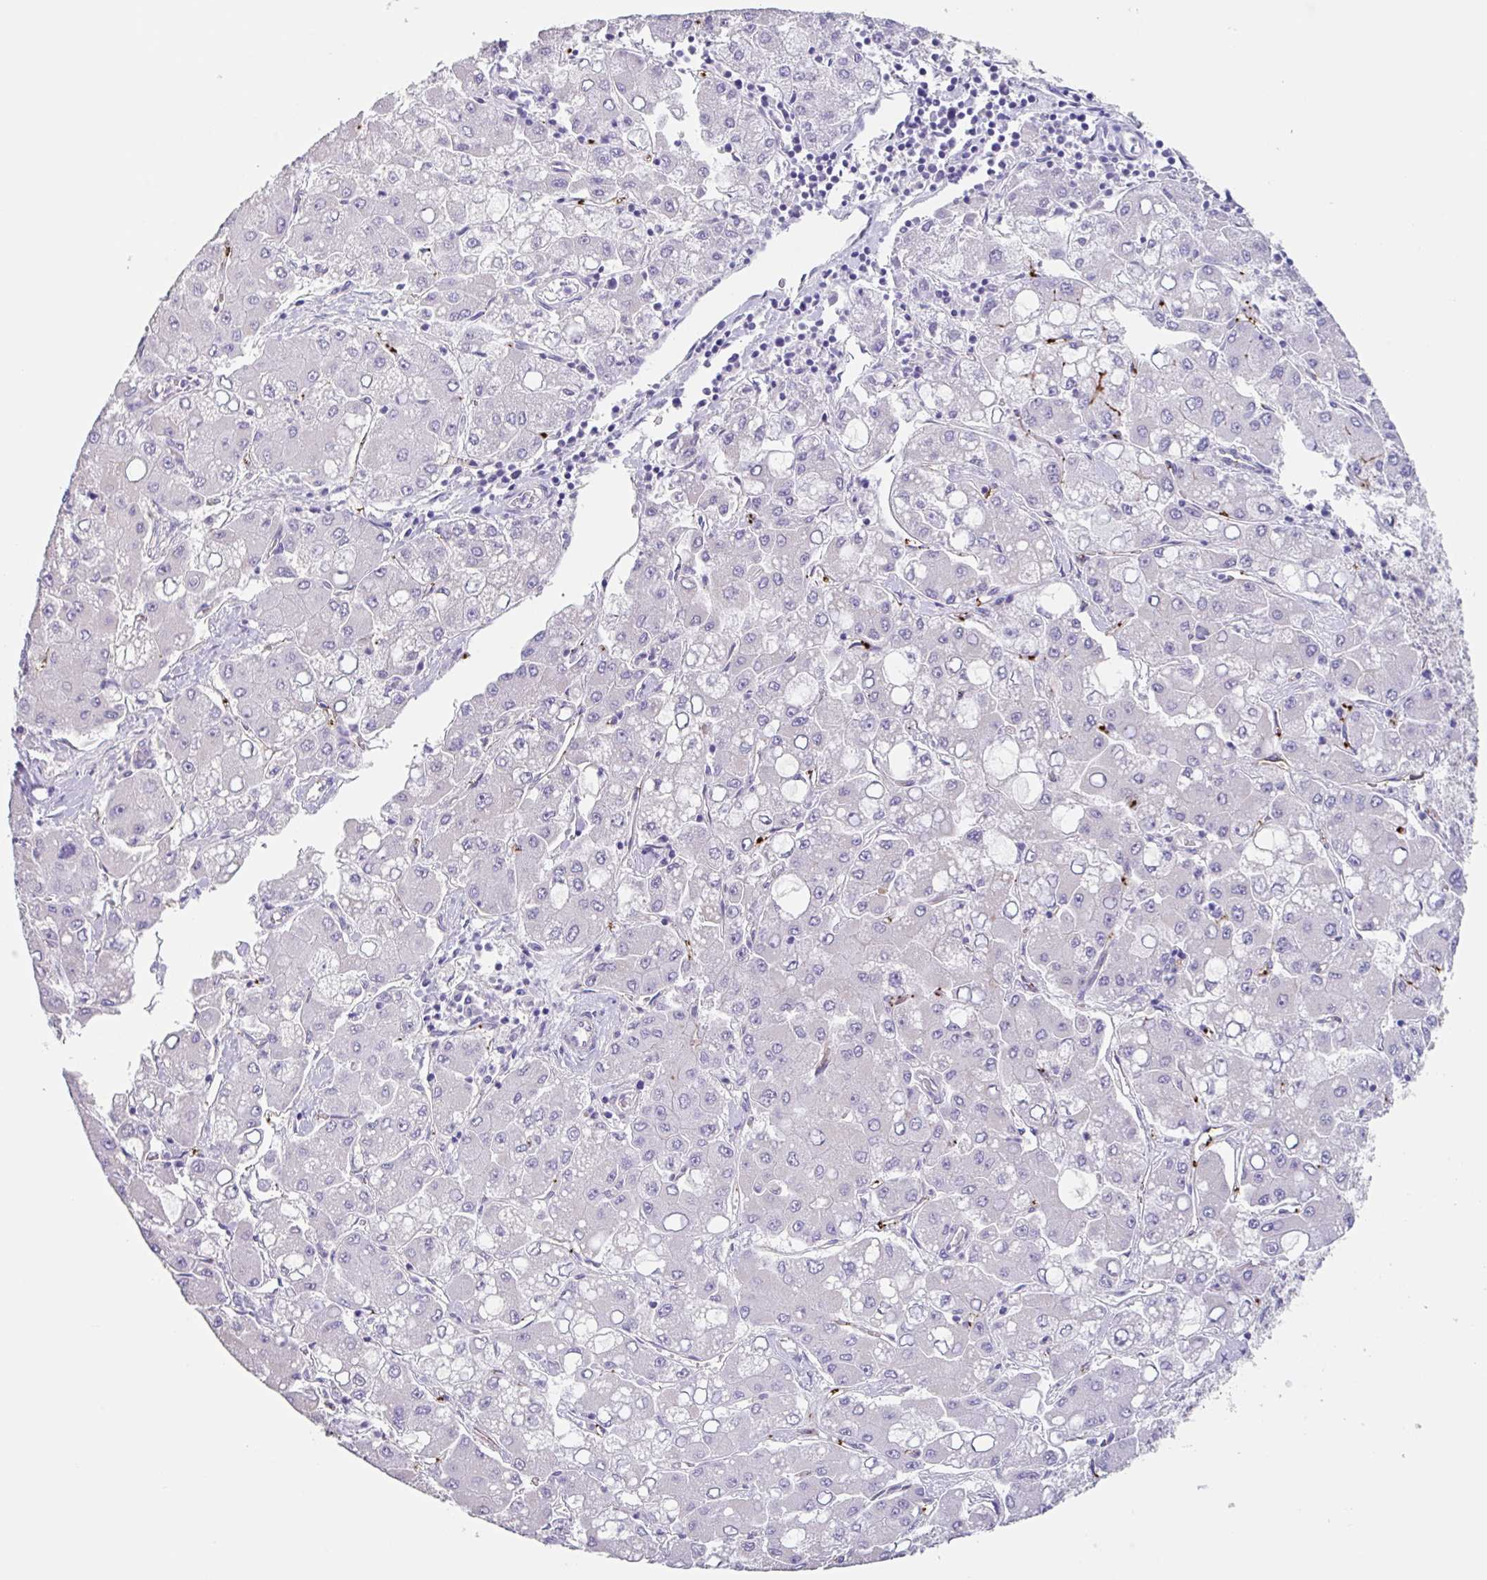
{"staining": {"intensity": "negative", "quantity": "none", "location": "none"}, "tissue": "liver cancer", "cell_type": "Tumor cells", "image_type": "cancer", "snomed": [{"axis": "morphology", "description": "Carcinoma, Hepatocellular, NOS"}, {"axis": "topography", "description": "Liver"}], "caption": "A micrograph of human liver cancer (hepatocellular carcinoma) is negative for staining in tumor cells. (Brightfield microscopy of DAB (3,3'-diaminobenzidine) immunohistochemistry at high magnification).", "gene": "EHD4", "patient": {"sex": "male", "age": 40}}